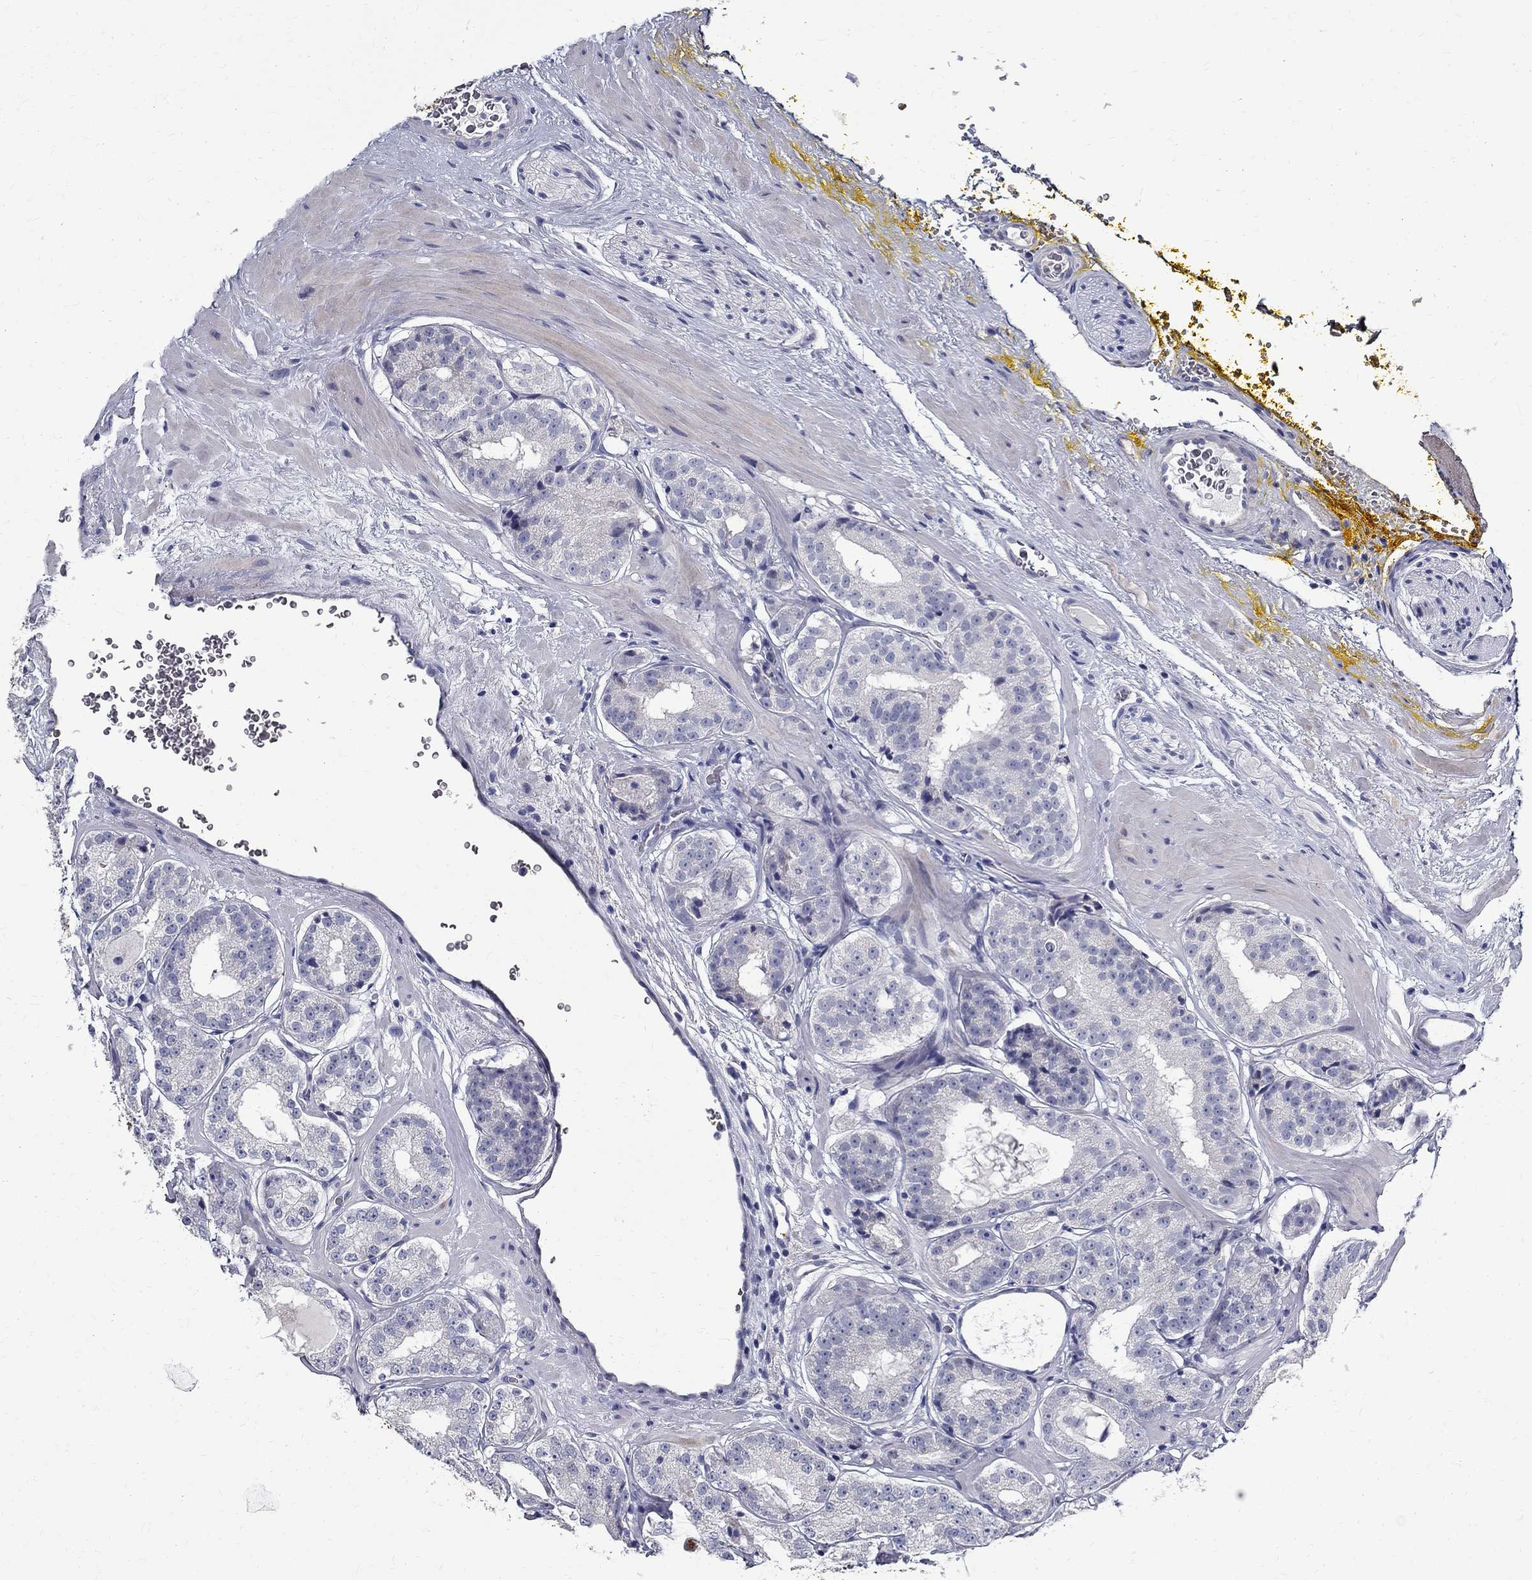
{"staining": {"intensity": "negative", "quantity": "none", "location": "none"}, "tissue": "prostate cancer", "cell_type": "Tumor cells", "image_type": "cancer", "snomed": [{"axis": "morphology", "description": "Adenocarcinoma, Low grade"}, {"axis": "topography", "description": "Prostate"}], "caption": "Tumor cells show no significant staining in prostate cancer (adenocarcinoma (low-grade)).", "gene": "TGM4", "patient": {"sex": "male", "age": 60}}